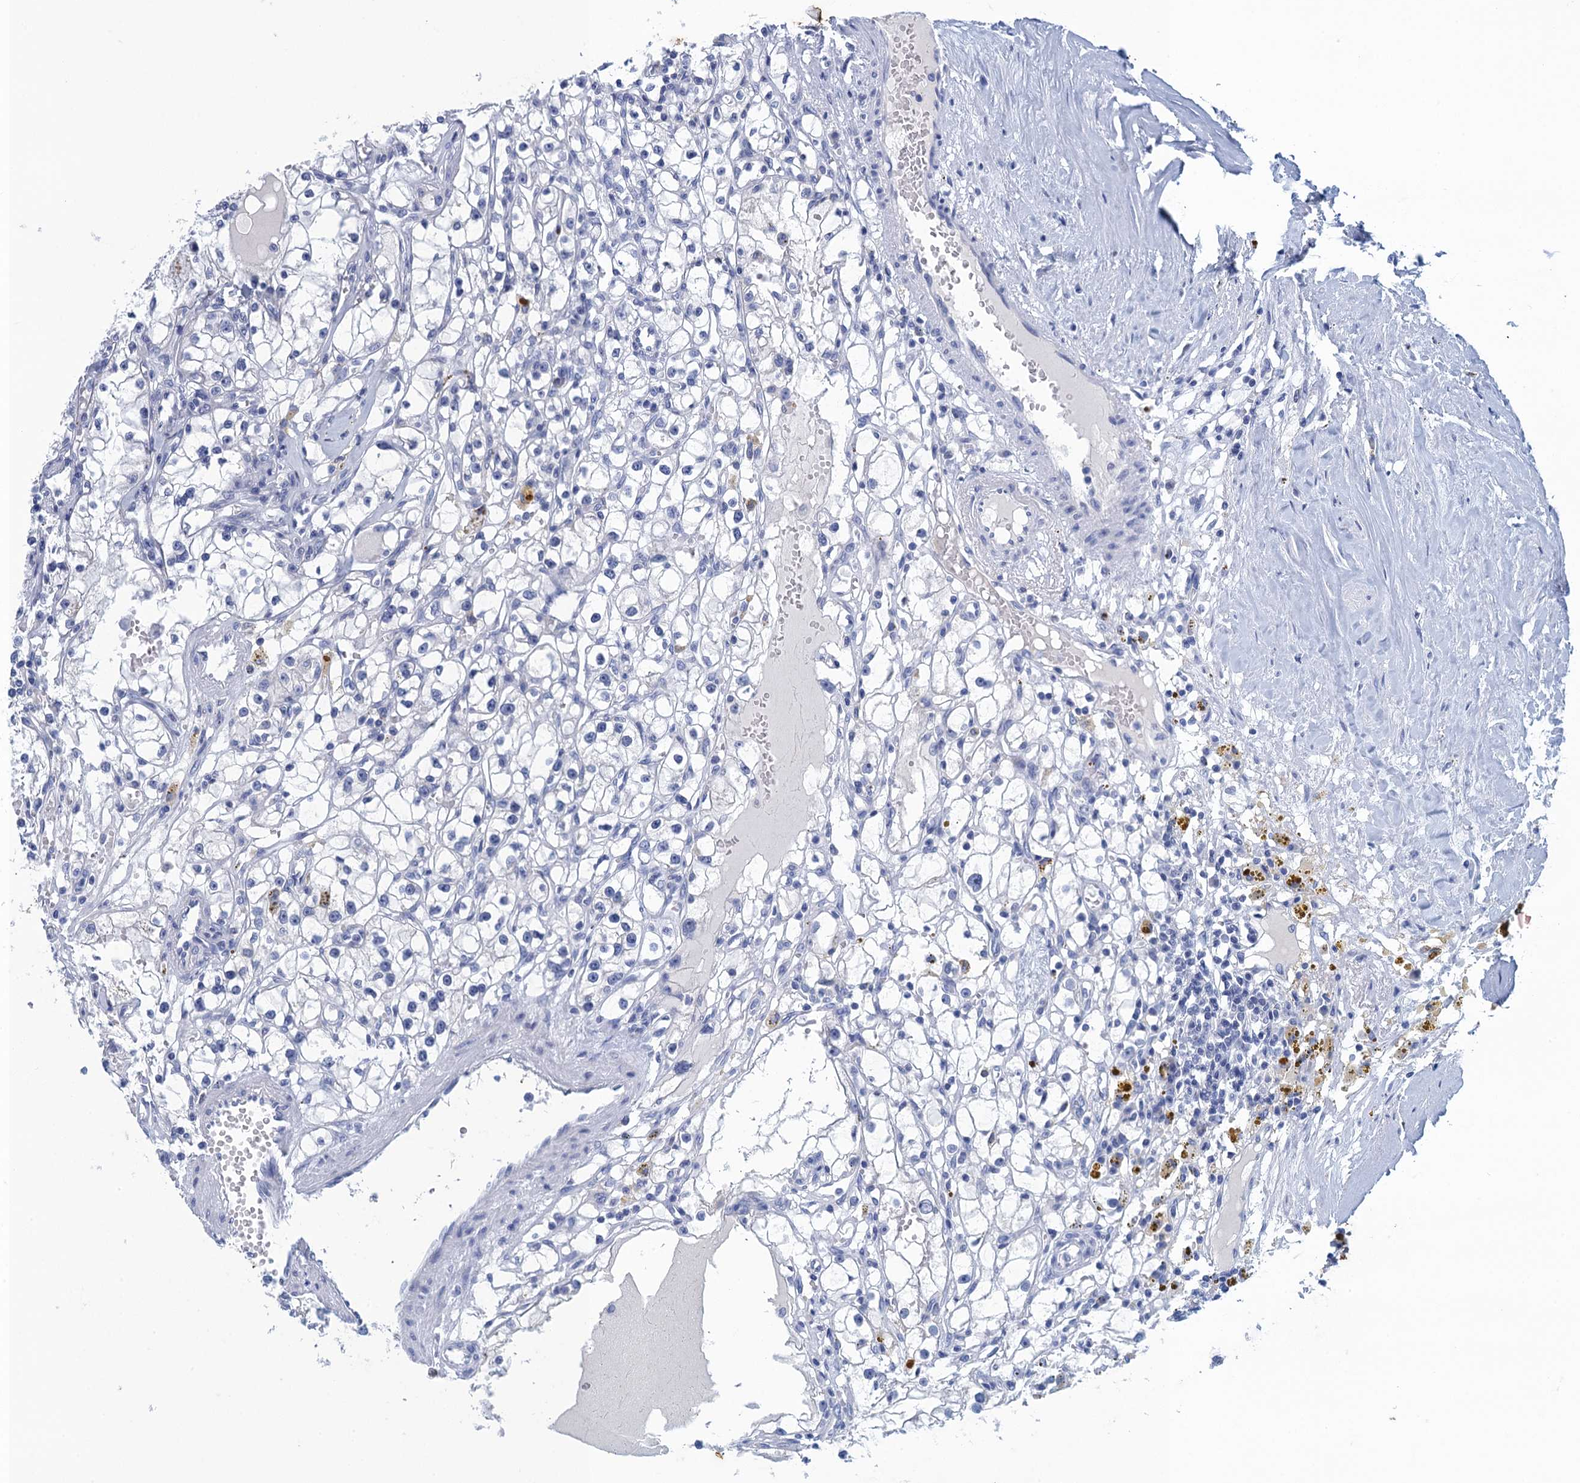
{"staining": {"intensity": "negative", "quantity": "none", "location": "none"}, "tissue": "renal cancer", "cell_type": "Tumor cells", "image_type": "cancer", "snomed": [{"axis": "morphology", "description": "Adenocarcinoma, NOS"}, {"axis": "topography", "description": "Kidney"}], "caption": "Tumor cells show no significant protein positivity in adenocarcinoma (renal). (DAB (3,3'-diaminobenzidine) immunohistochemistry (IHC) visualized using brightfield microscopy, high magnification).", "gene": "SCEL", "patient": {"sex": "male", "age": 56}}